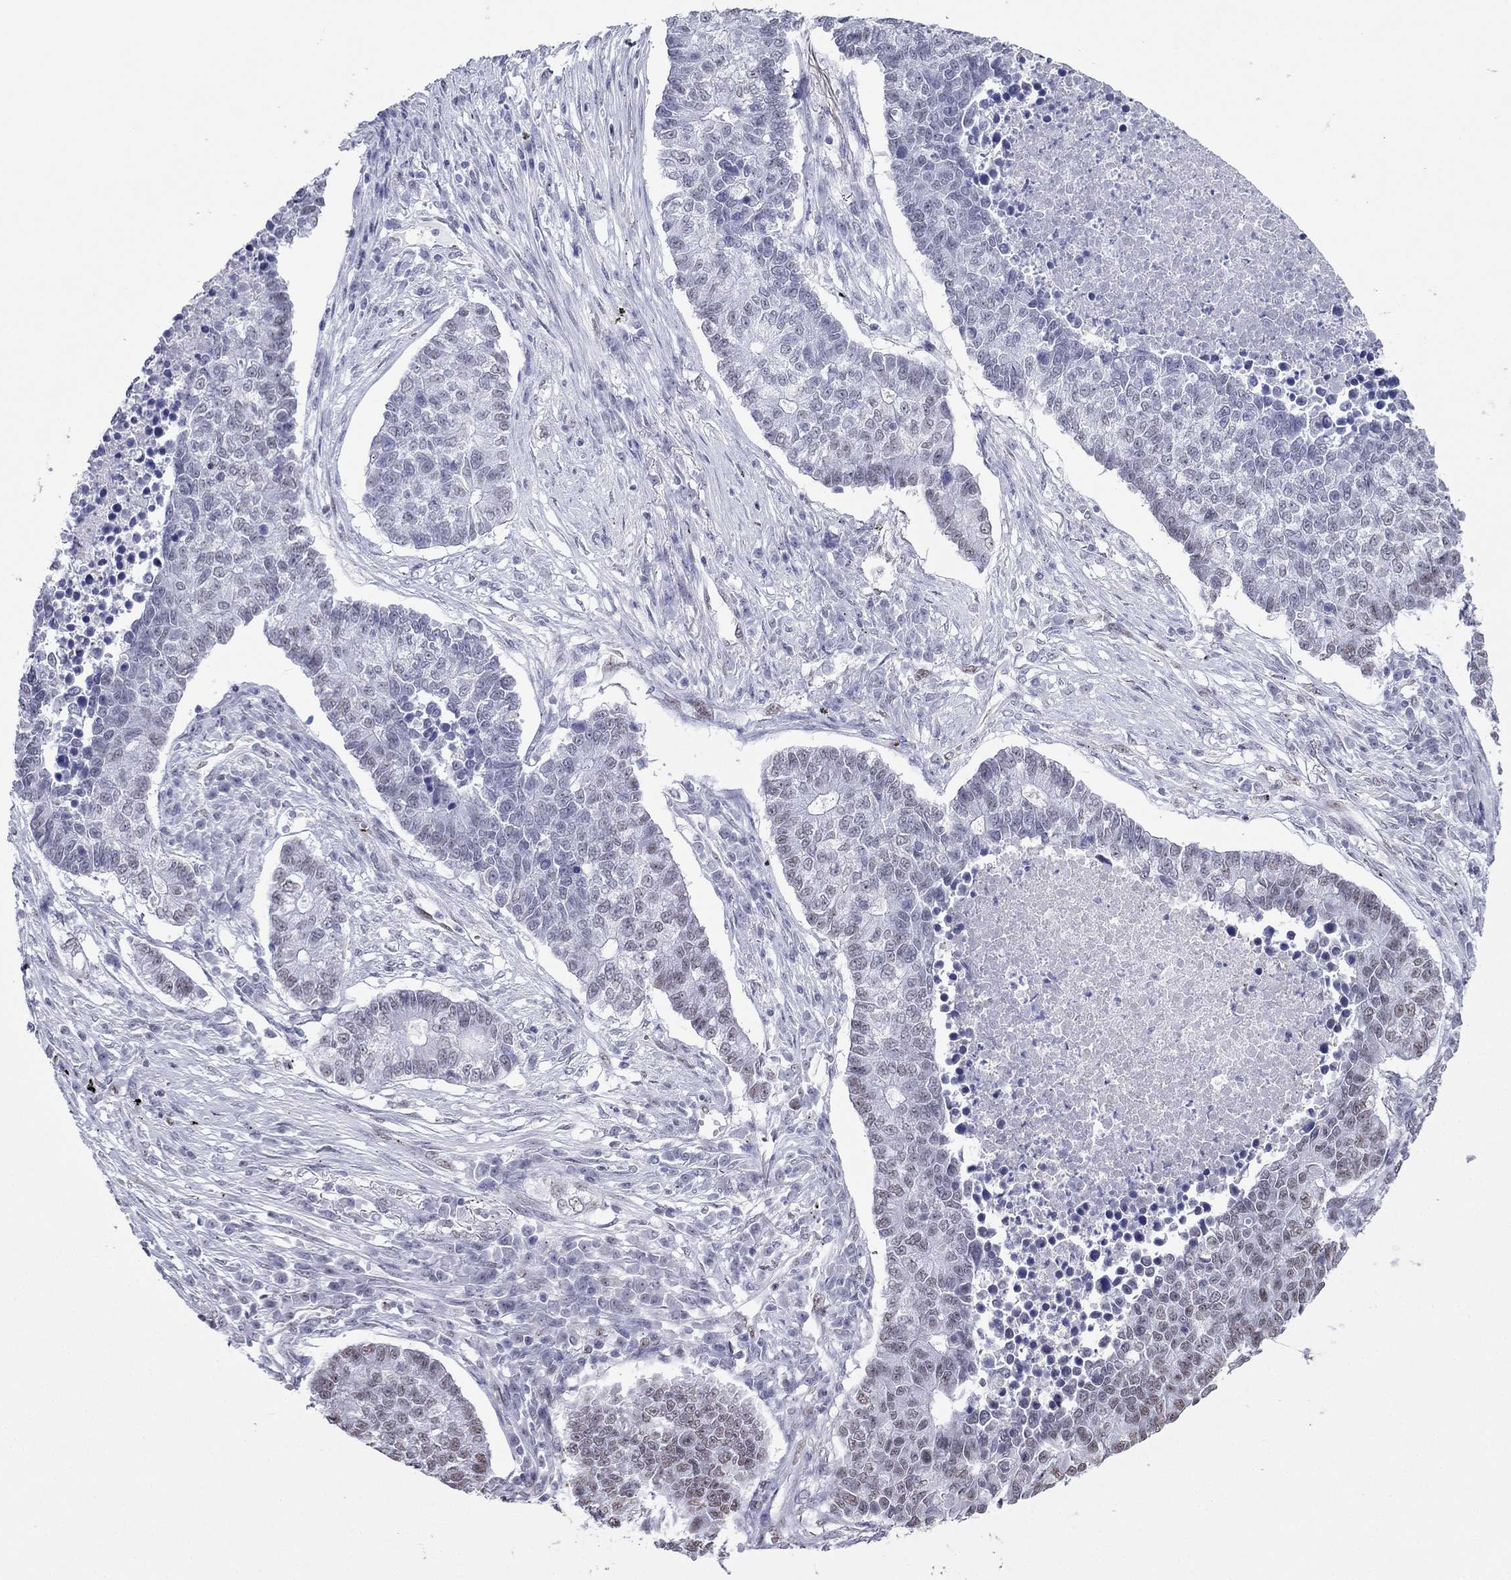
{"staining": {"intensity": "weak", "quantity": "<25%", "location": "nuclear"}, "tissue": "lung cancer", "cell_type": "Tumor cells", "image_type": "cancer", "snomed": [{"axis": "morphology", "description": "Adenocarcinoma, NOS"}, {"axis": "topography", "description": "Lung"}], "caption": "An immunohistochemistry image of lung cancer is shown. There is no staining in tumor cells of lung cancer.", "gene": "PPM1G", "patient": {"sex": "male", "age": 57}}